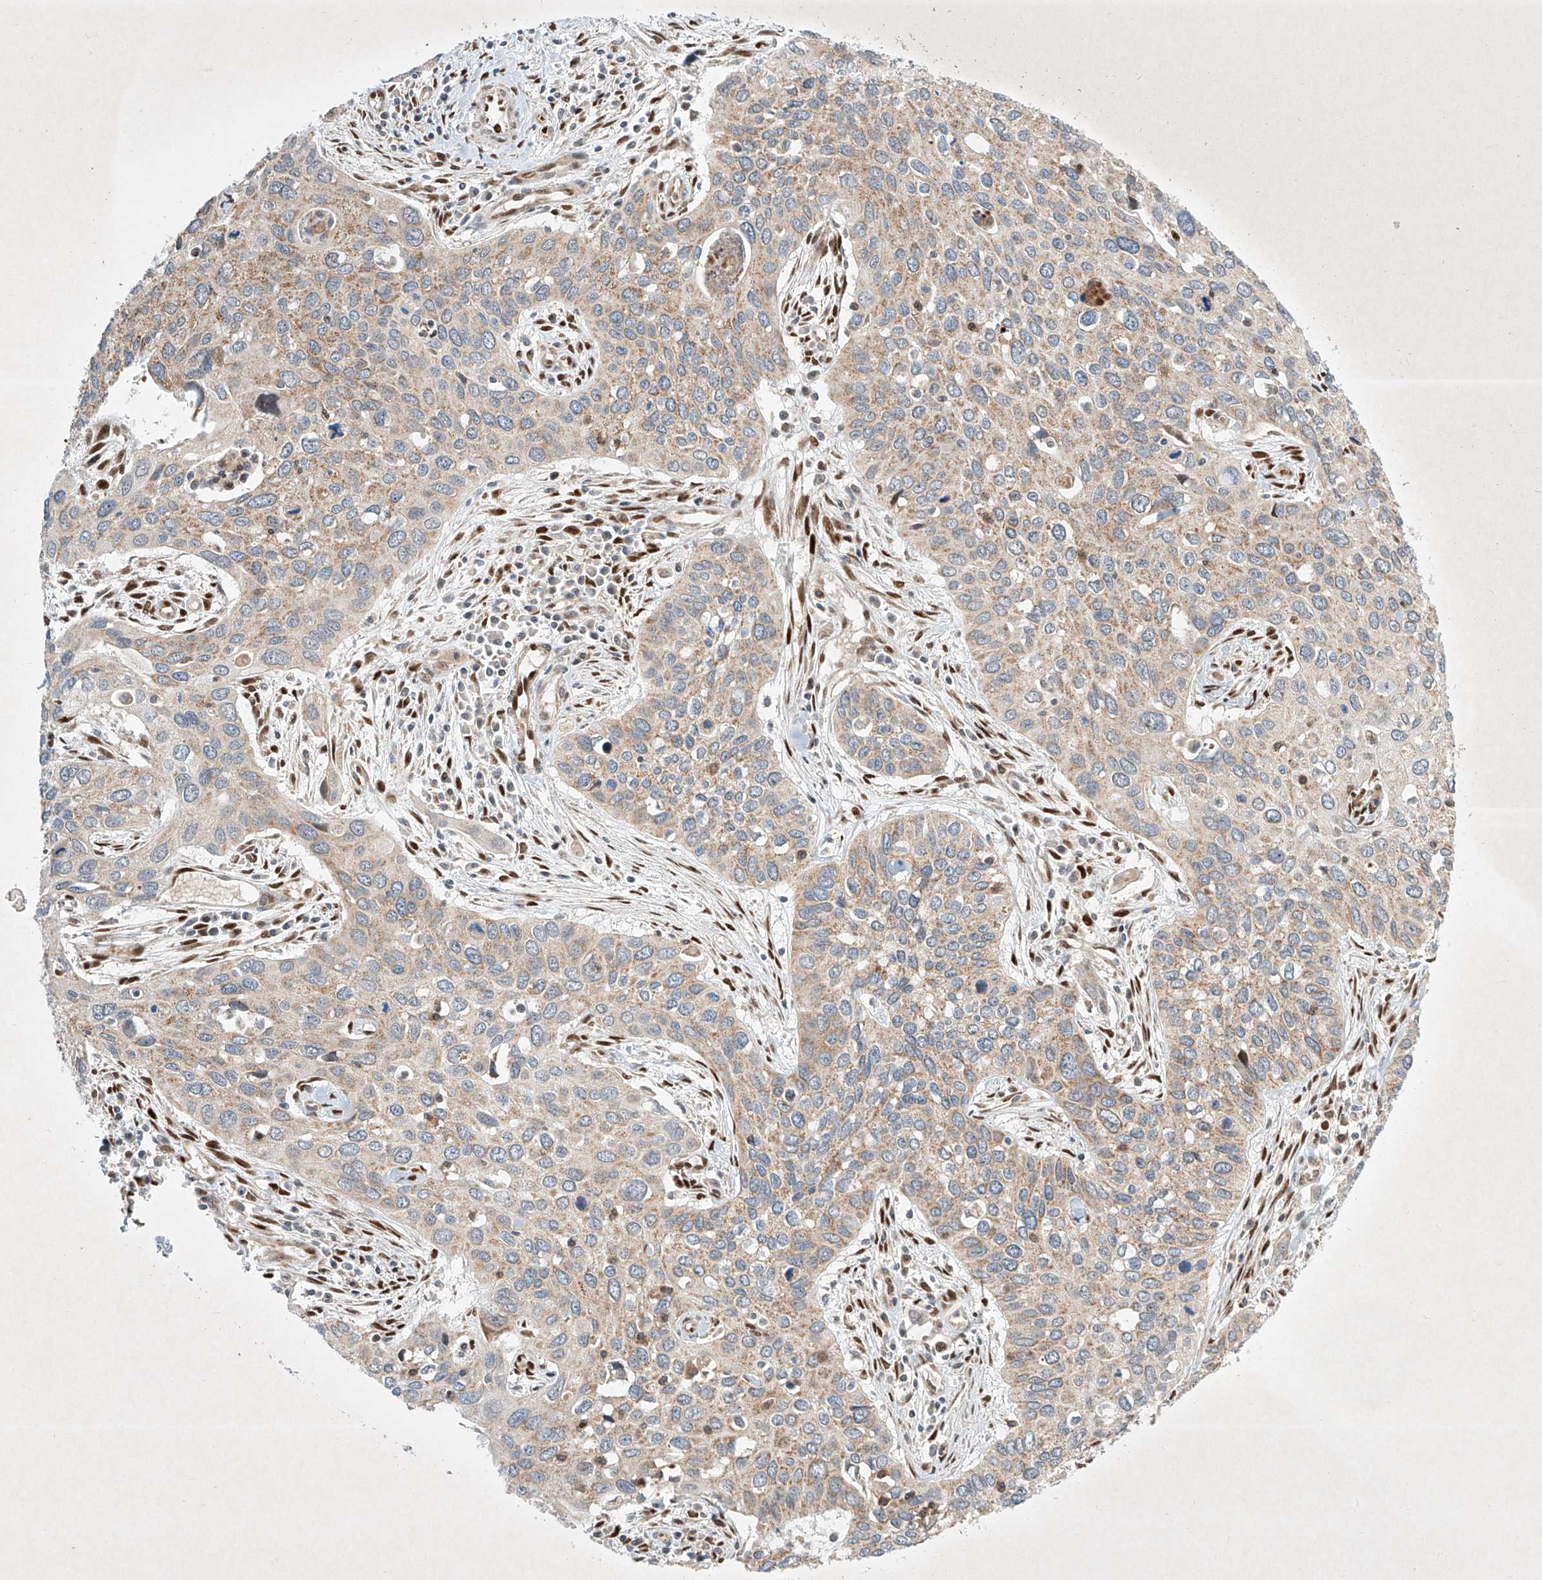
{"staining": {"intensity": "weak", "quantity": "25%-75%", "location": "cytoplasmic/membranous"}, "tissue": "cervical cancer", "cell_type": "Tumor cells", "image_type": "cancer", "snomed": [{"axis": "morphology", "description": "Squamous cell carcinoma, NOS"}, {"axis": "topography", "description": "Cervix"}], "caption": "Protein expression analysis of cervical squamous cell carcinoma demonstrates weak cytoplasmic/membranous positivity in approximately 25%-75% of tumor cells.", "gene": "EPG5", "patient": {"sex": "female", "age": 55}}